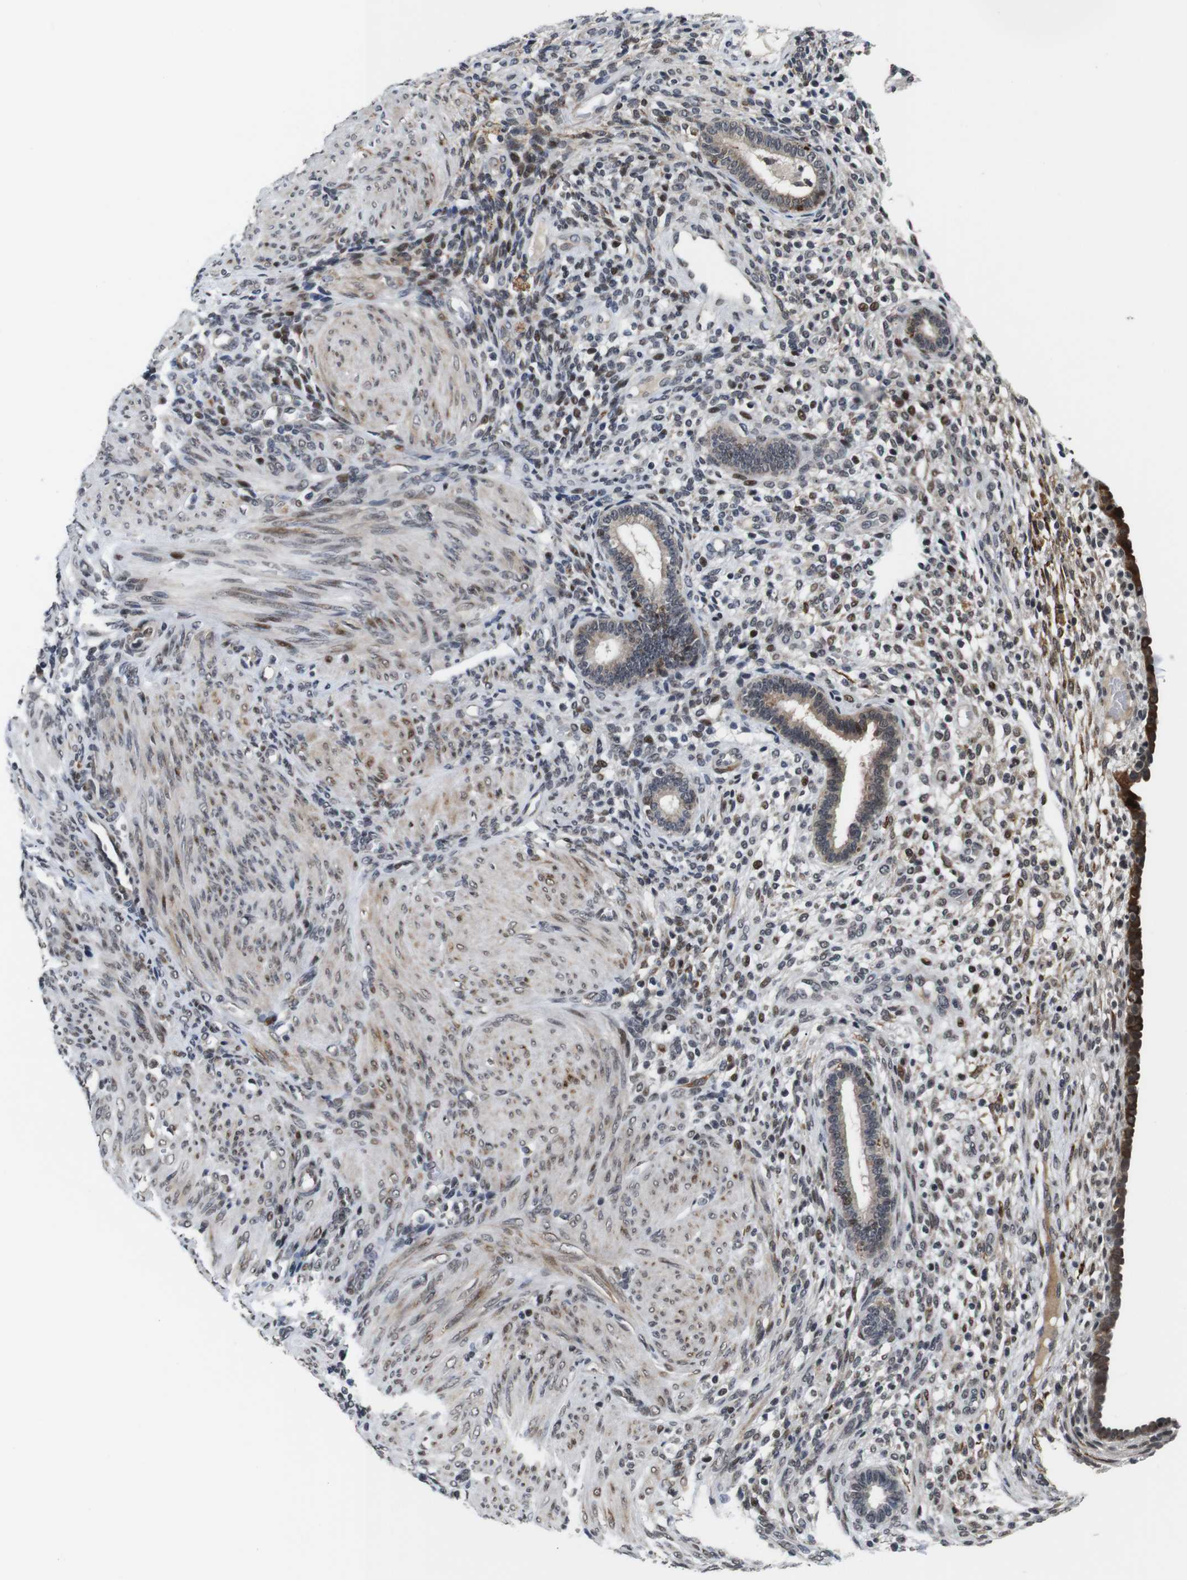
{"staining": {"intensity": "strong", "quantity": "25%-75%", "location": "cytoplasmic/membranous"}, "tissue": "endometrium", "cell_type": "Cells in endometrial stroma", "image_type": "normal", "snomed": [{"axis": "morphology", "description": "Normal tissue, NOS"}, {"axis": "topography", "description": "Endometrium"}], "caption": "The immunohistochemical stain highlights strong cytoplasmic/membranous staining in cells in endometrial stroma of normal endometrium. (Brightfield microscopy of DAB IHC at high magnification).", "gene": "EIF4G1", "patient": {"sex": "female", "age": 72}}